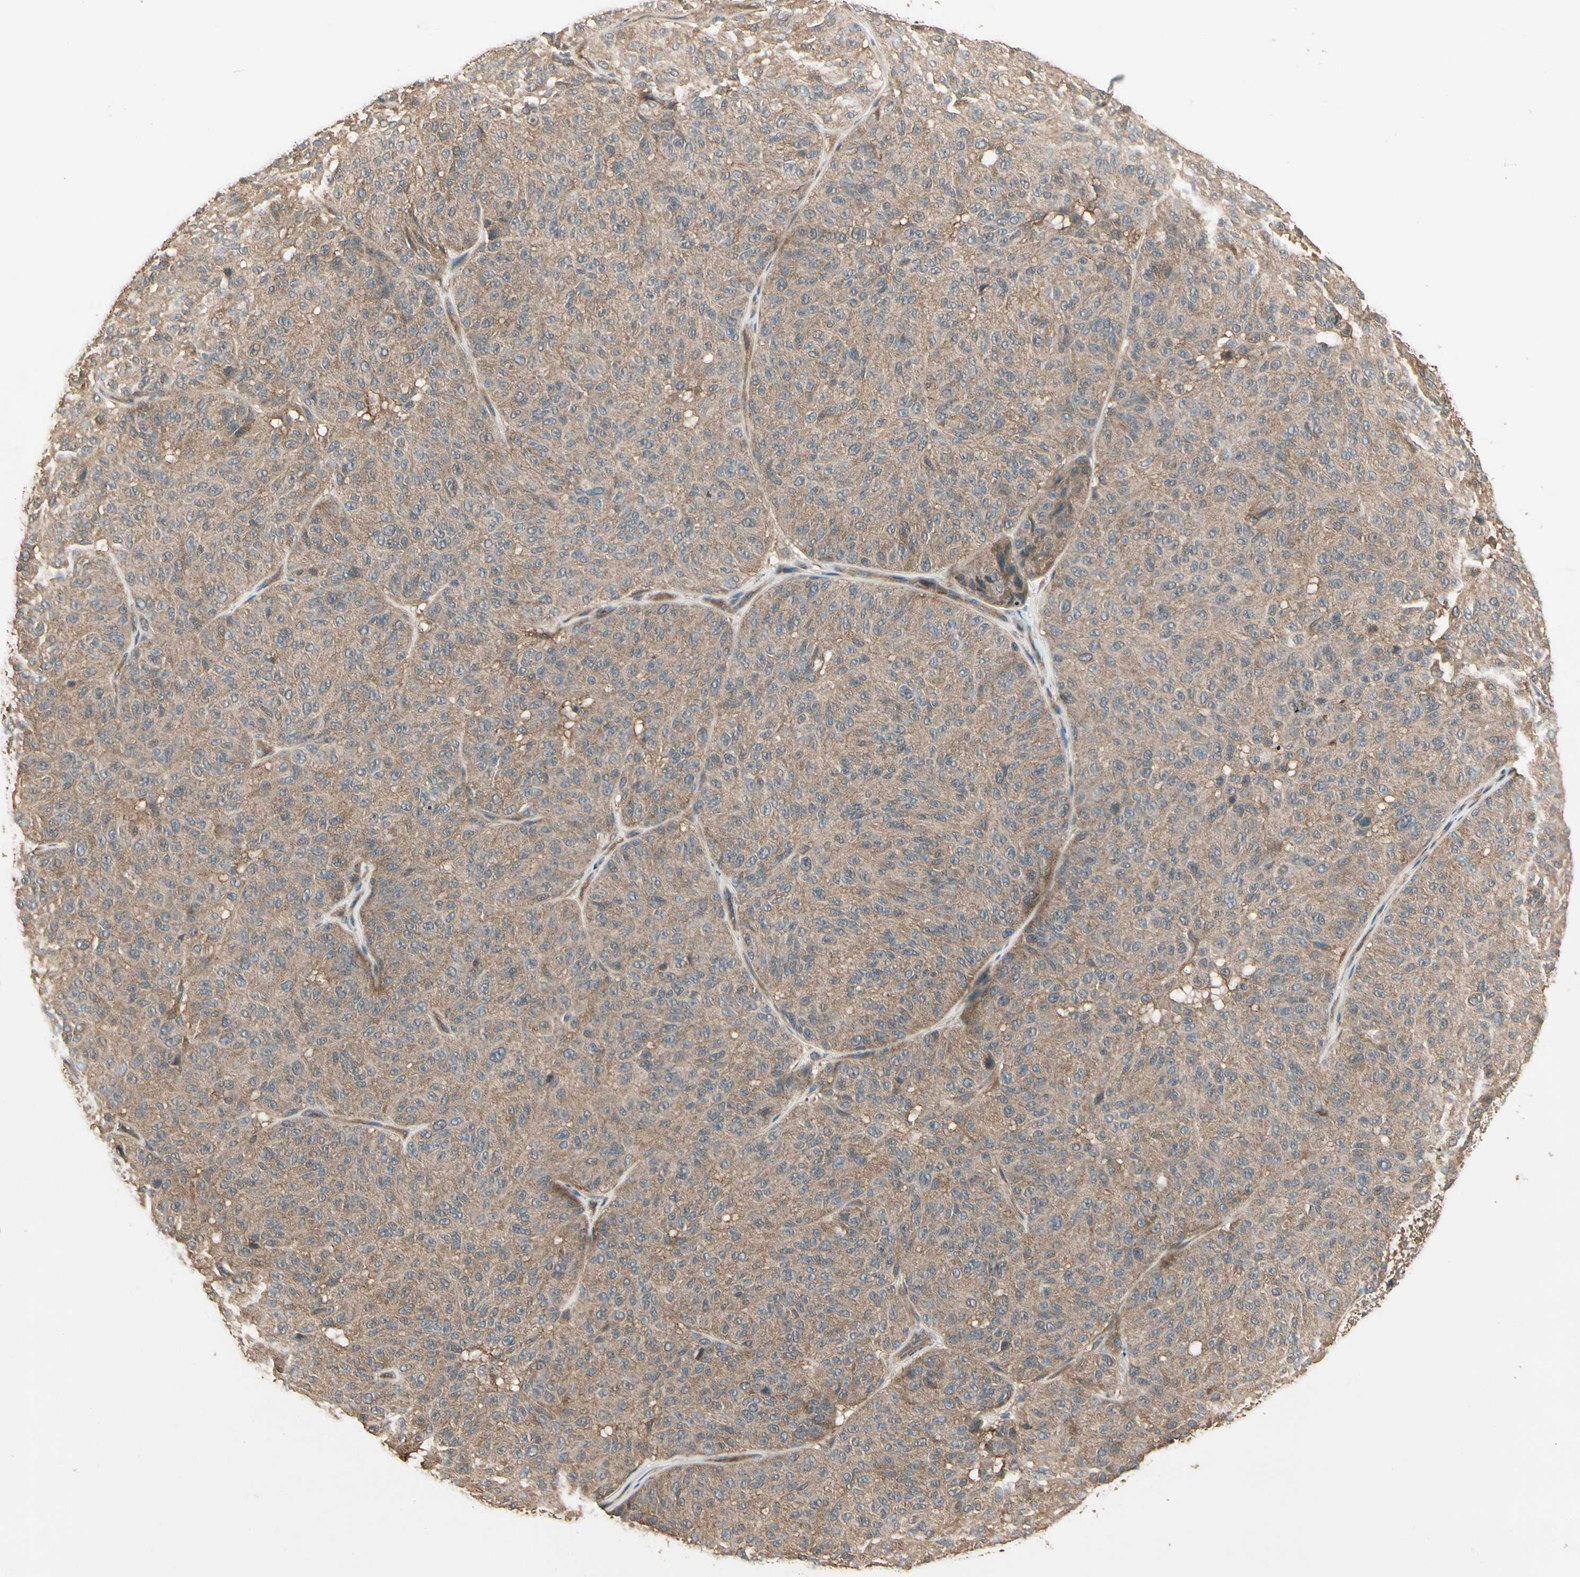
{"staining": {"intensity": "moderate", "quantity": ">75%", "location": "cytoplasmic/membranous"}, "tissue": "melanoma", "cell_type": "Tumor cells", "image_type": "cancer", "snomed": [{"axis": "morphology", "description": "Malignant melanoma, NOS"}, {"axis": "topography", "description": "Skin"}], "caption": "Immunohistochemical staining of human malignant melanoma shows moderate cytoplasmic/membranous protein expression in approximately >75% of tumor cells.", "gene": "CCT7", "patient": {"sex": "female", "age": 46}}